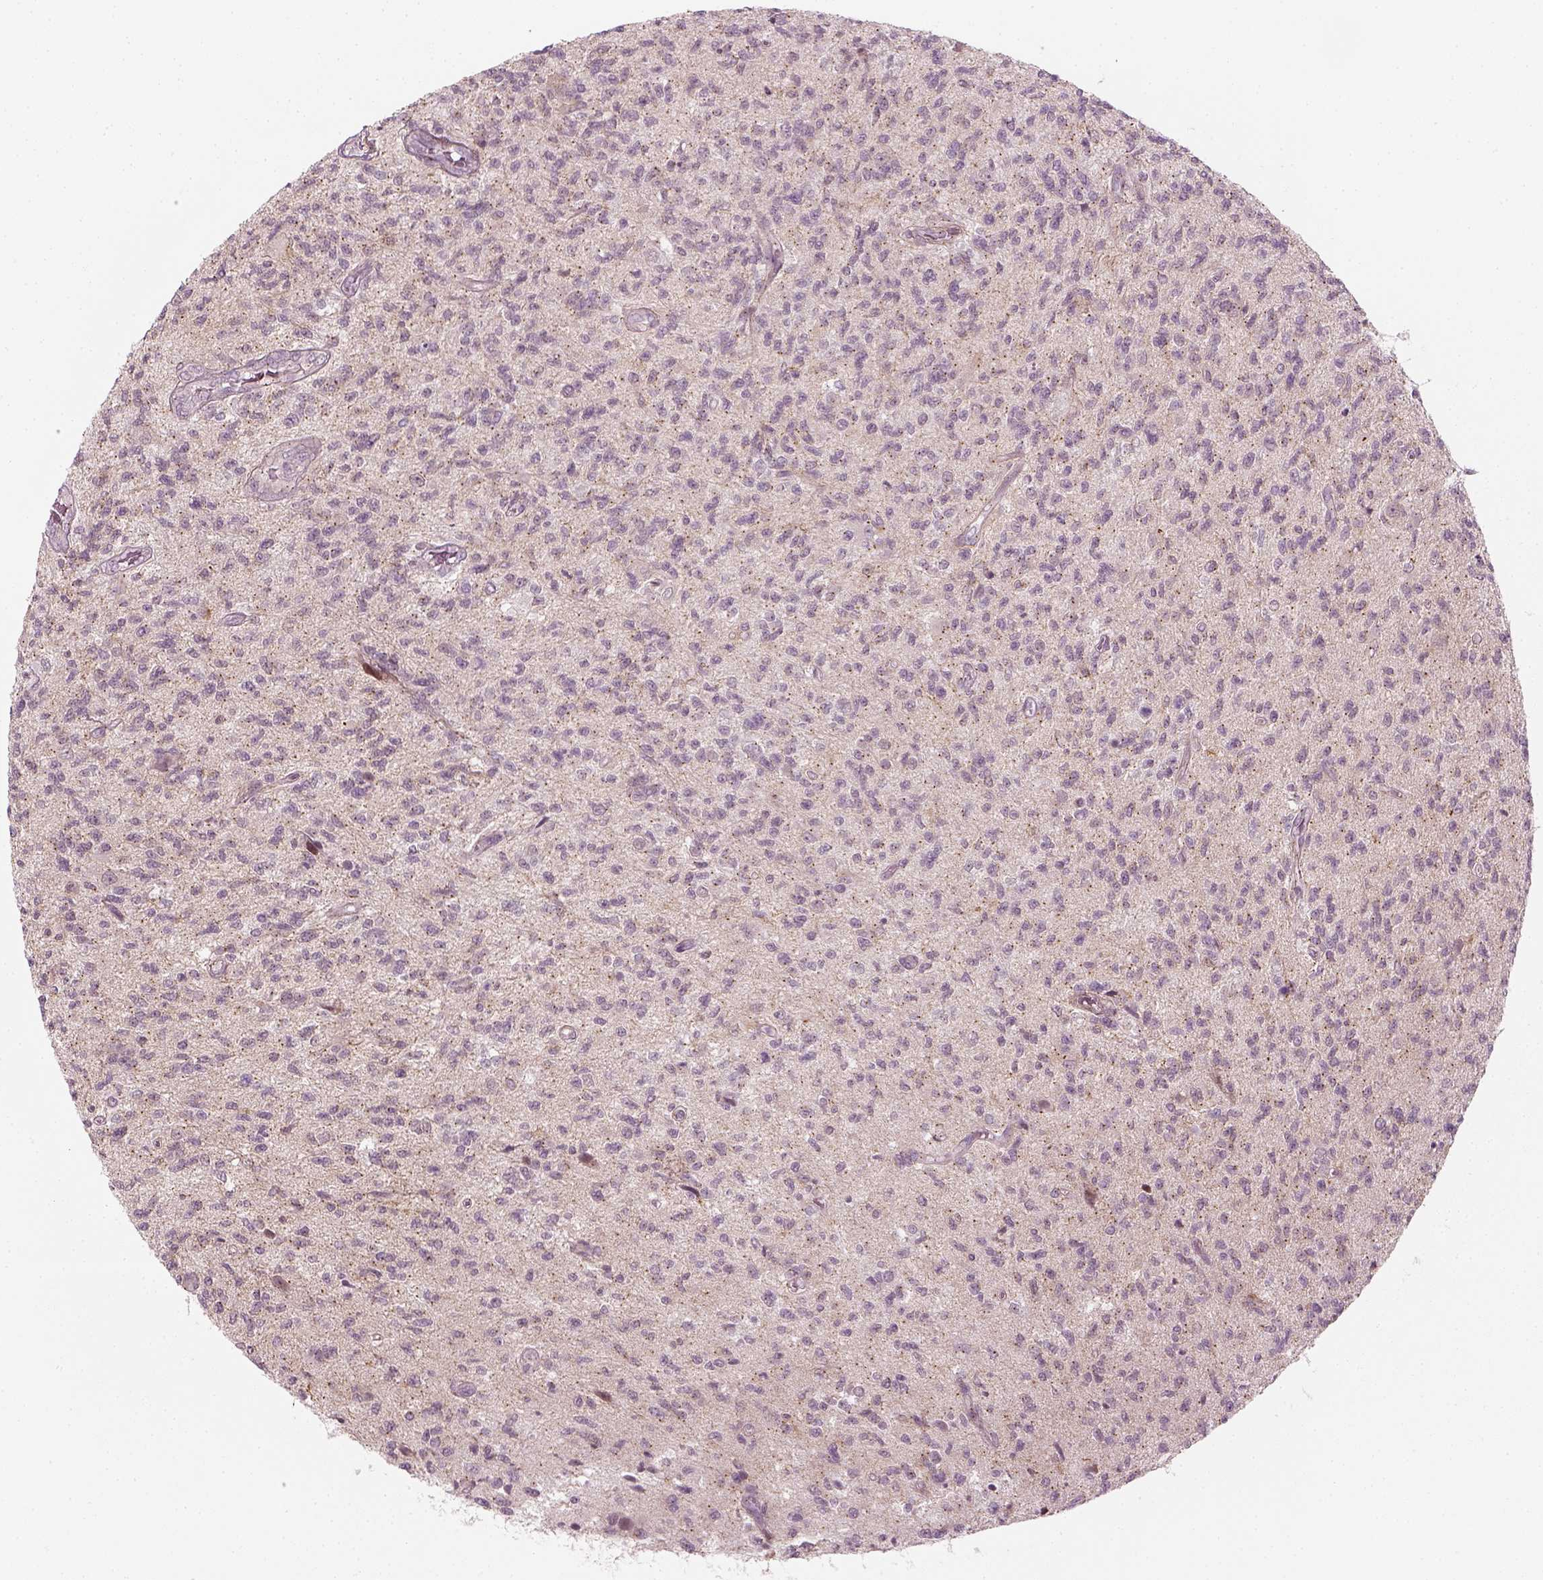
{"staining": {"intensity": "negative", "quantity": "none", "location": "none"}, "tissue": "glioma", "cell_type": "Tumor cells", "image_type": "cancer", "snomed": [{"axis": "morphology", "description": "Glioma, malignant, High grade"}, {"axis": "topography", "description": "Brain"}], "caption": "A histopathology image of glioma stained for a protein demonstrates no brown staining in tumor cells.", "gene": "MLIP", "patient": {"sex": "male", "age": 56}}